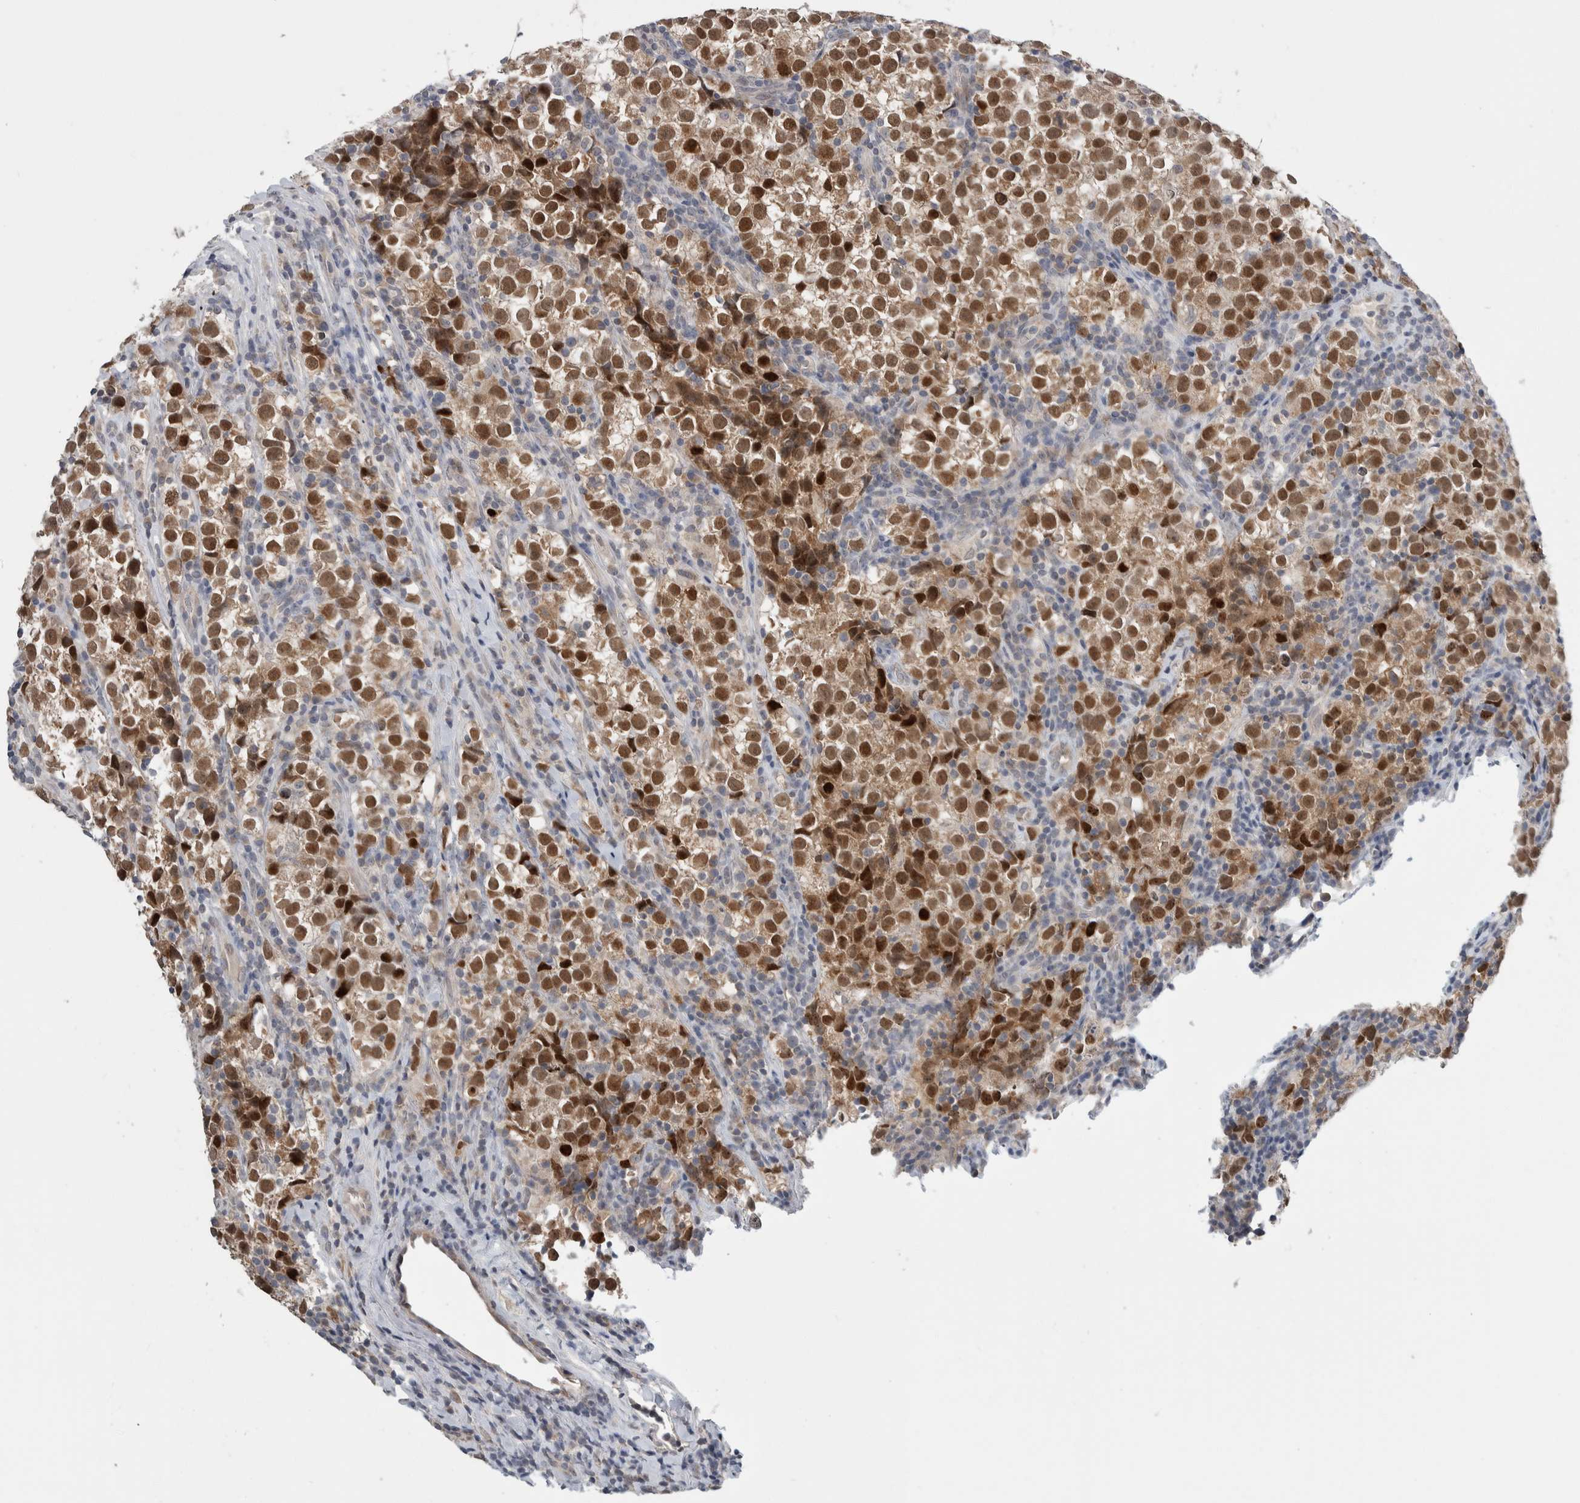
{"staining": {"intensity": "strong", "quantity": ">75%", "location": "cytoplasmic/membranous,nuclear"}, "tissue": "testis cancer", "cell_type": "Tumor cells", "image_type": "cancer", "snomed": [{"axis": "morphology", "description": "Normal tissue, NOS"}, {"axis": "morphology", "description": "Seminoma, NOS"}, {"axis": "topography", "description": "Testis"}], "caption": "Immunohistochemical staining of testis seminoma exhibits high levels of strong cytoplasmic/membranous and nuclear expression in about >75% of tumor cells.", "gene": "SHPK", "patient": {"sex": "male", "age": 43}}